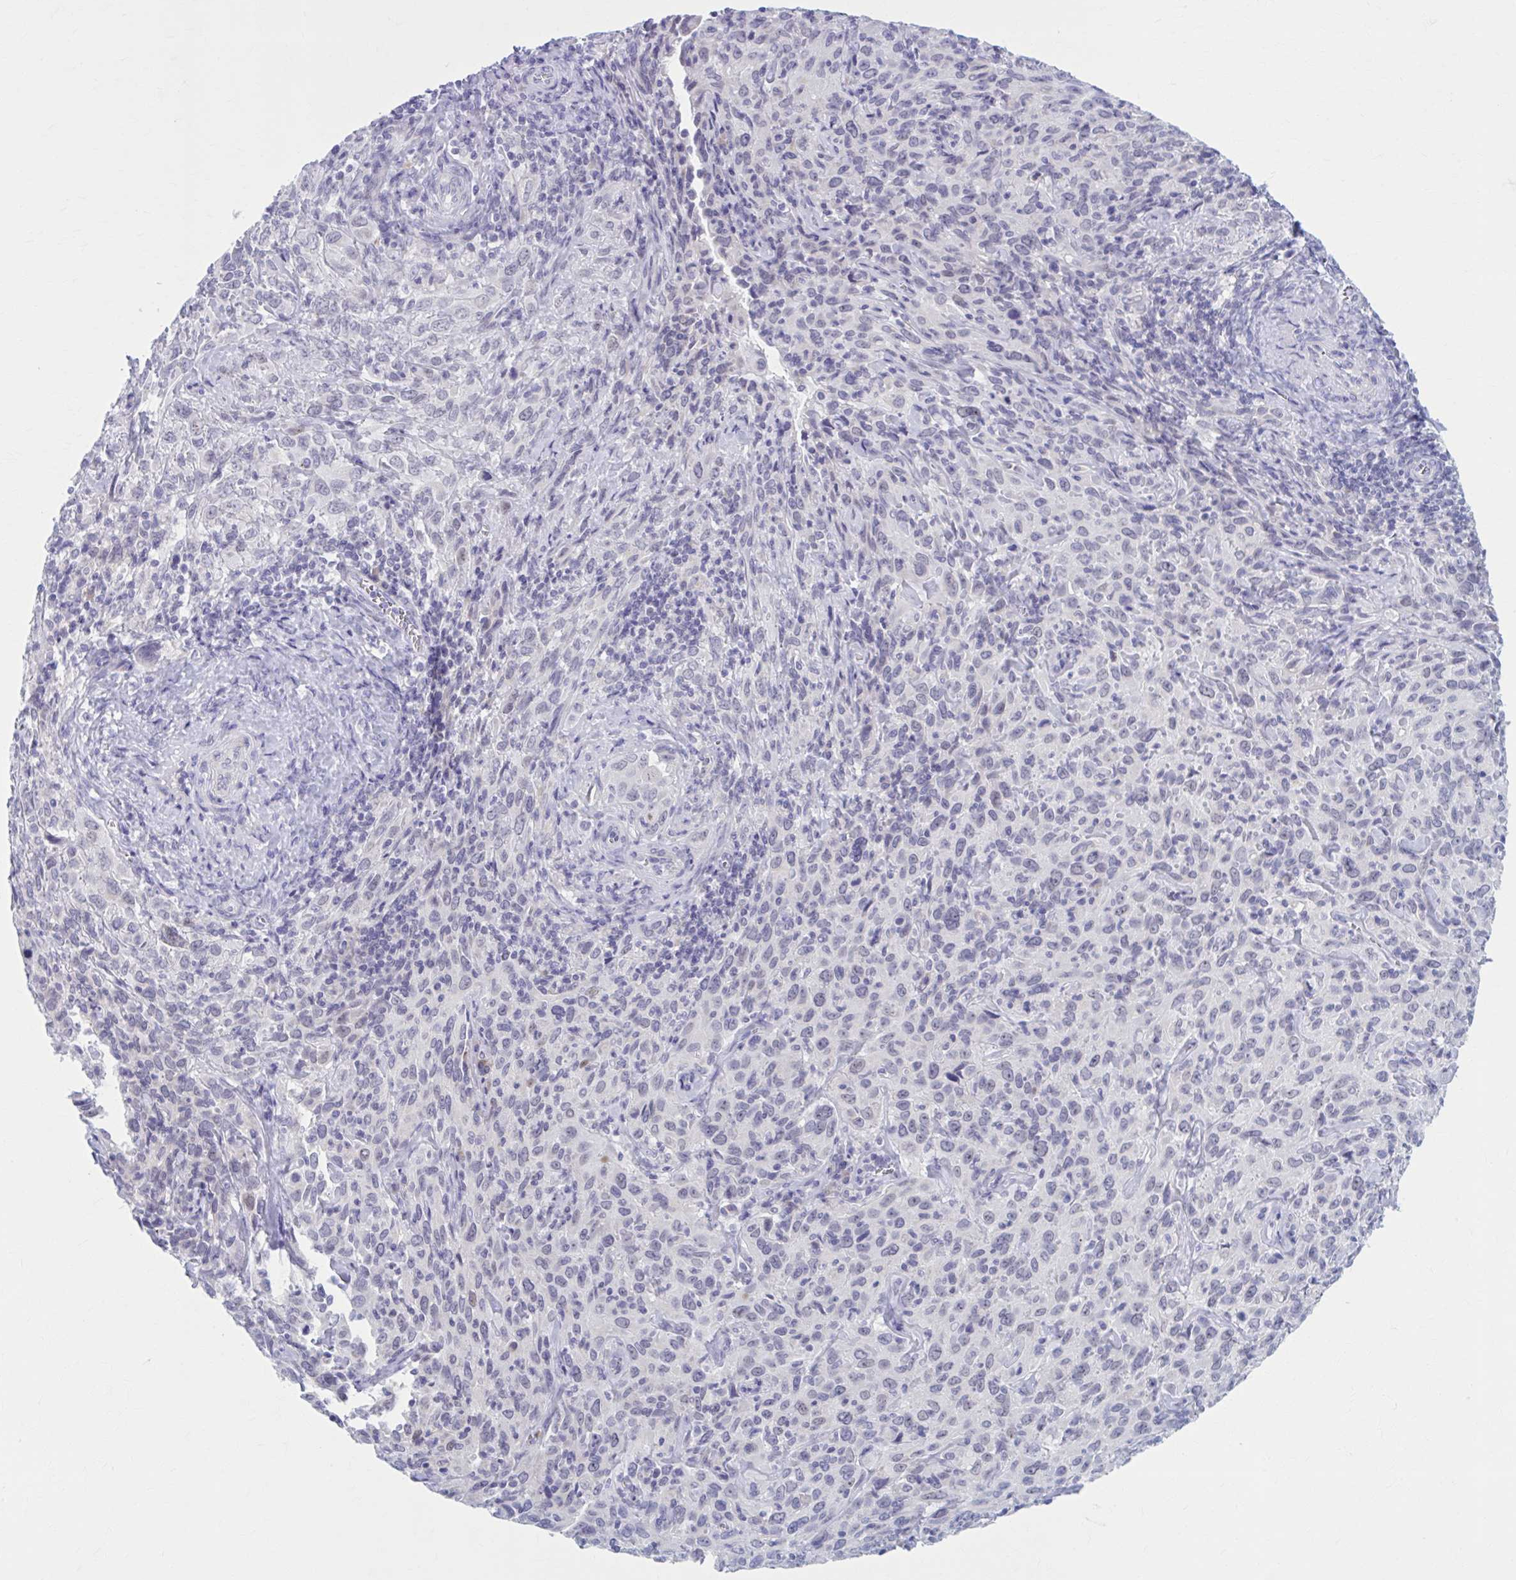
{"staining": {"intensity": "negative", "quantity": "none", "location": "none"}, "tissue": "cervical cancer", "cell_type": "Tumor cells", "image_type": "cancer", "snomed": [{"axis": "morphology", "description": "Normal tissue, NOS"}, {"axis": "morphology", "description": "Squamous cell carcinoma, NOS"}, {"axis": "topography", "description": "Cervix"}], "caption": "Image shows no protein positivity in tumor cells of cervical cancer (squamous cell carcinoma) tissue.", "gene": "CCDC105", "patient": {"sex": "female", "age": 51}}